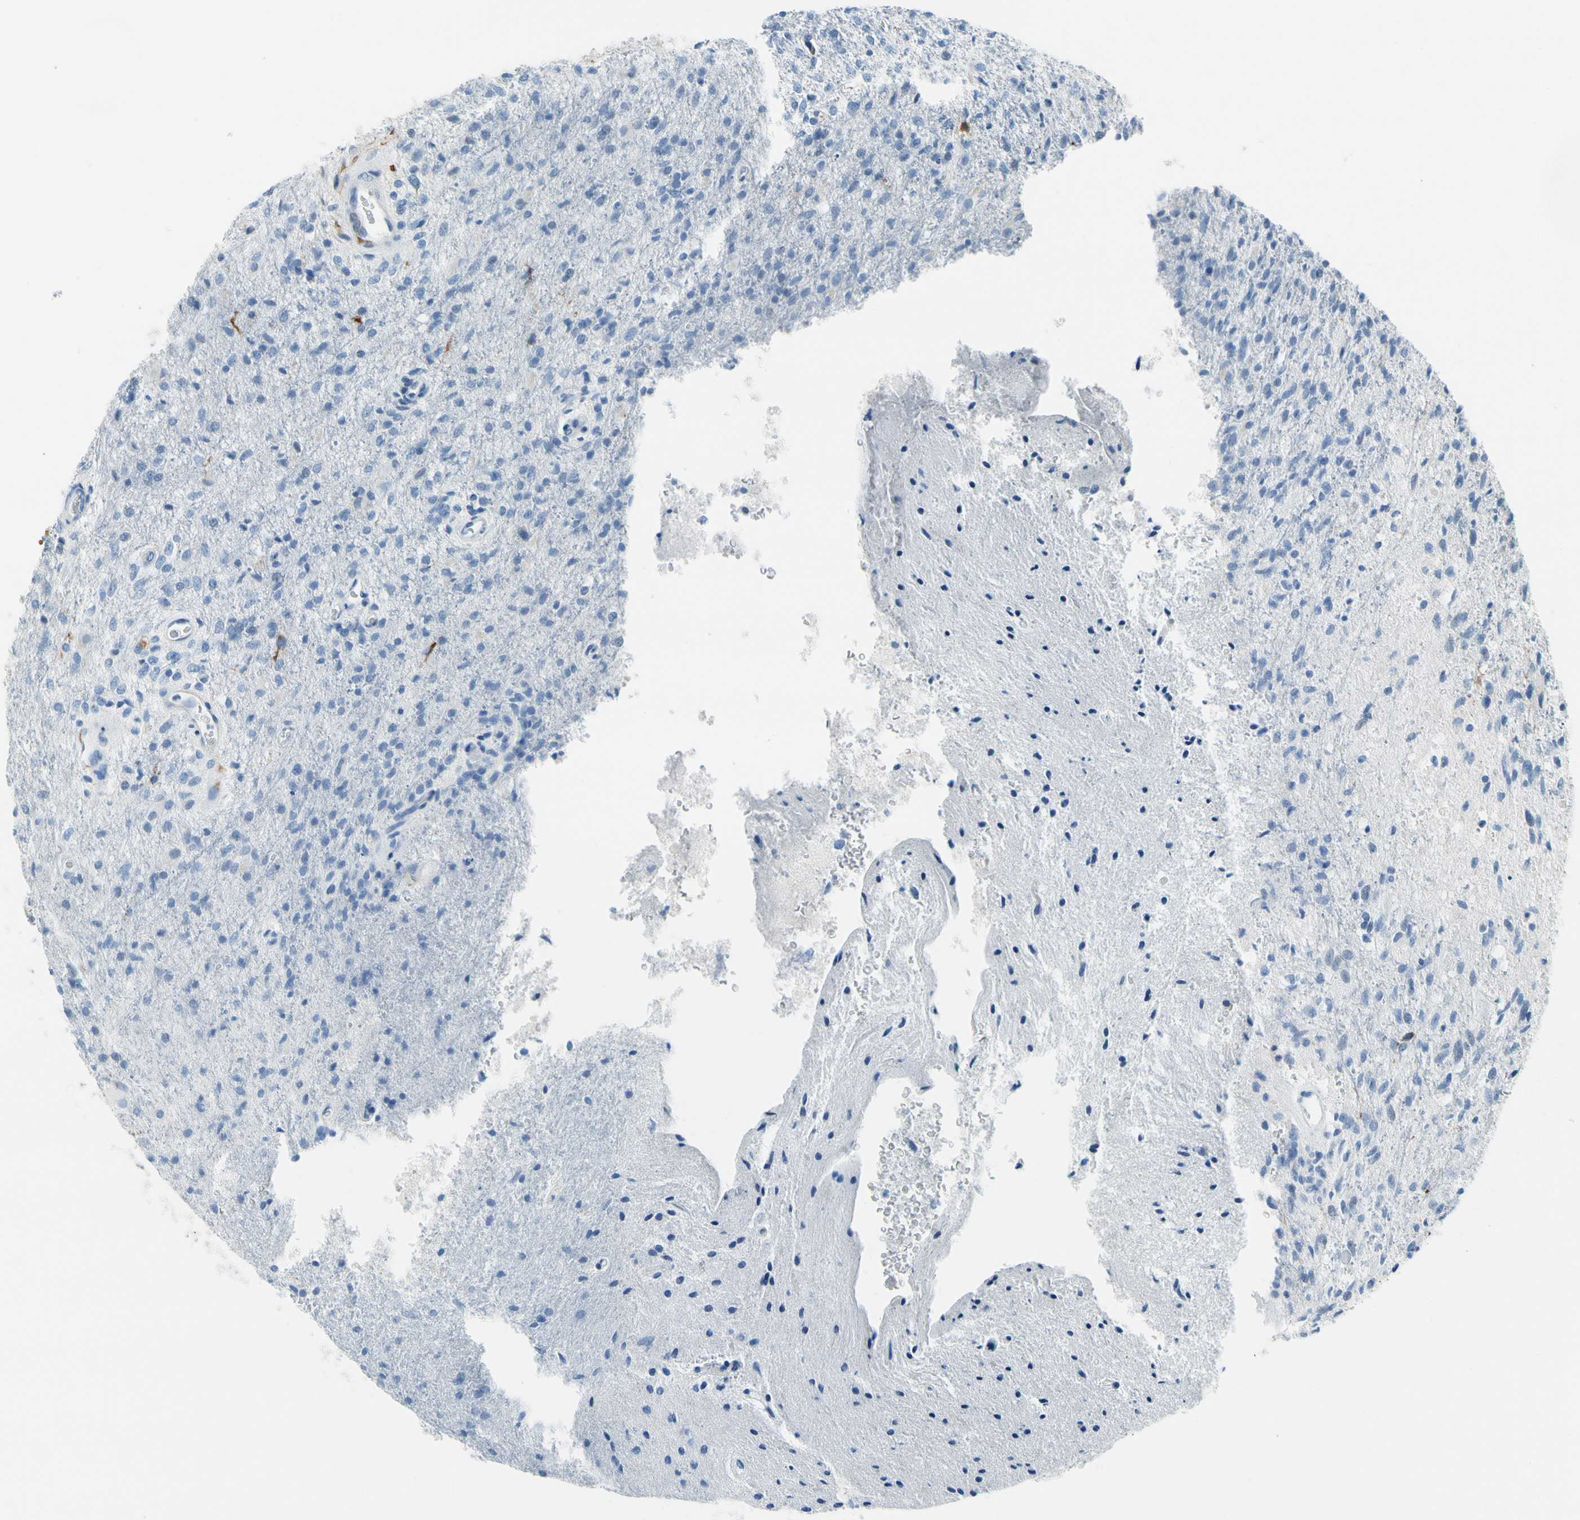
{"staining": {"intensity": "negative", "quantity": "none", "location": "none"}, "tissue": "glioma", "cell_type": "Tumor cells", "image_type": "cancer", "snomed": [{"axis": "morphology", "description": "Normal tissue, NOS"}, {"axis": "morphology", "description": "Glioma, malignant, High grade"}, {"axis": "topography", "description": "Cerebral cortex"}], "caption": "A high-resolution image shows immunohistochemistry staining of glioma, which displays no significant staining in tumor cells. The staining was performed using DAB (3,3'-diaminobenzidine) to visualize the protein expression in brown, while the nuclei were stained in blue with hematoxylin (Magnification: 20x).", "gene": "TACC3", "patient": {"sex": "male", "age": 77}}